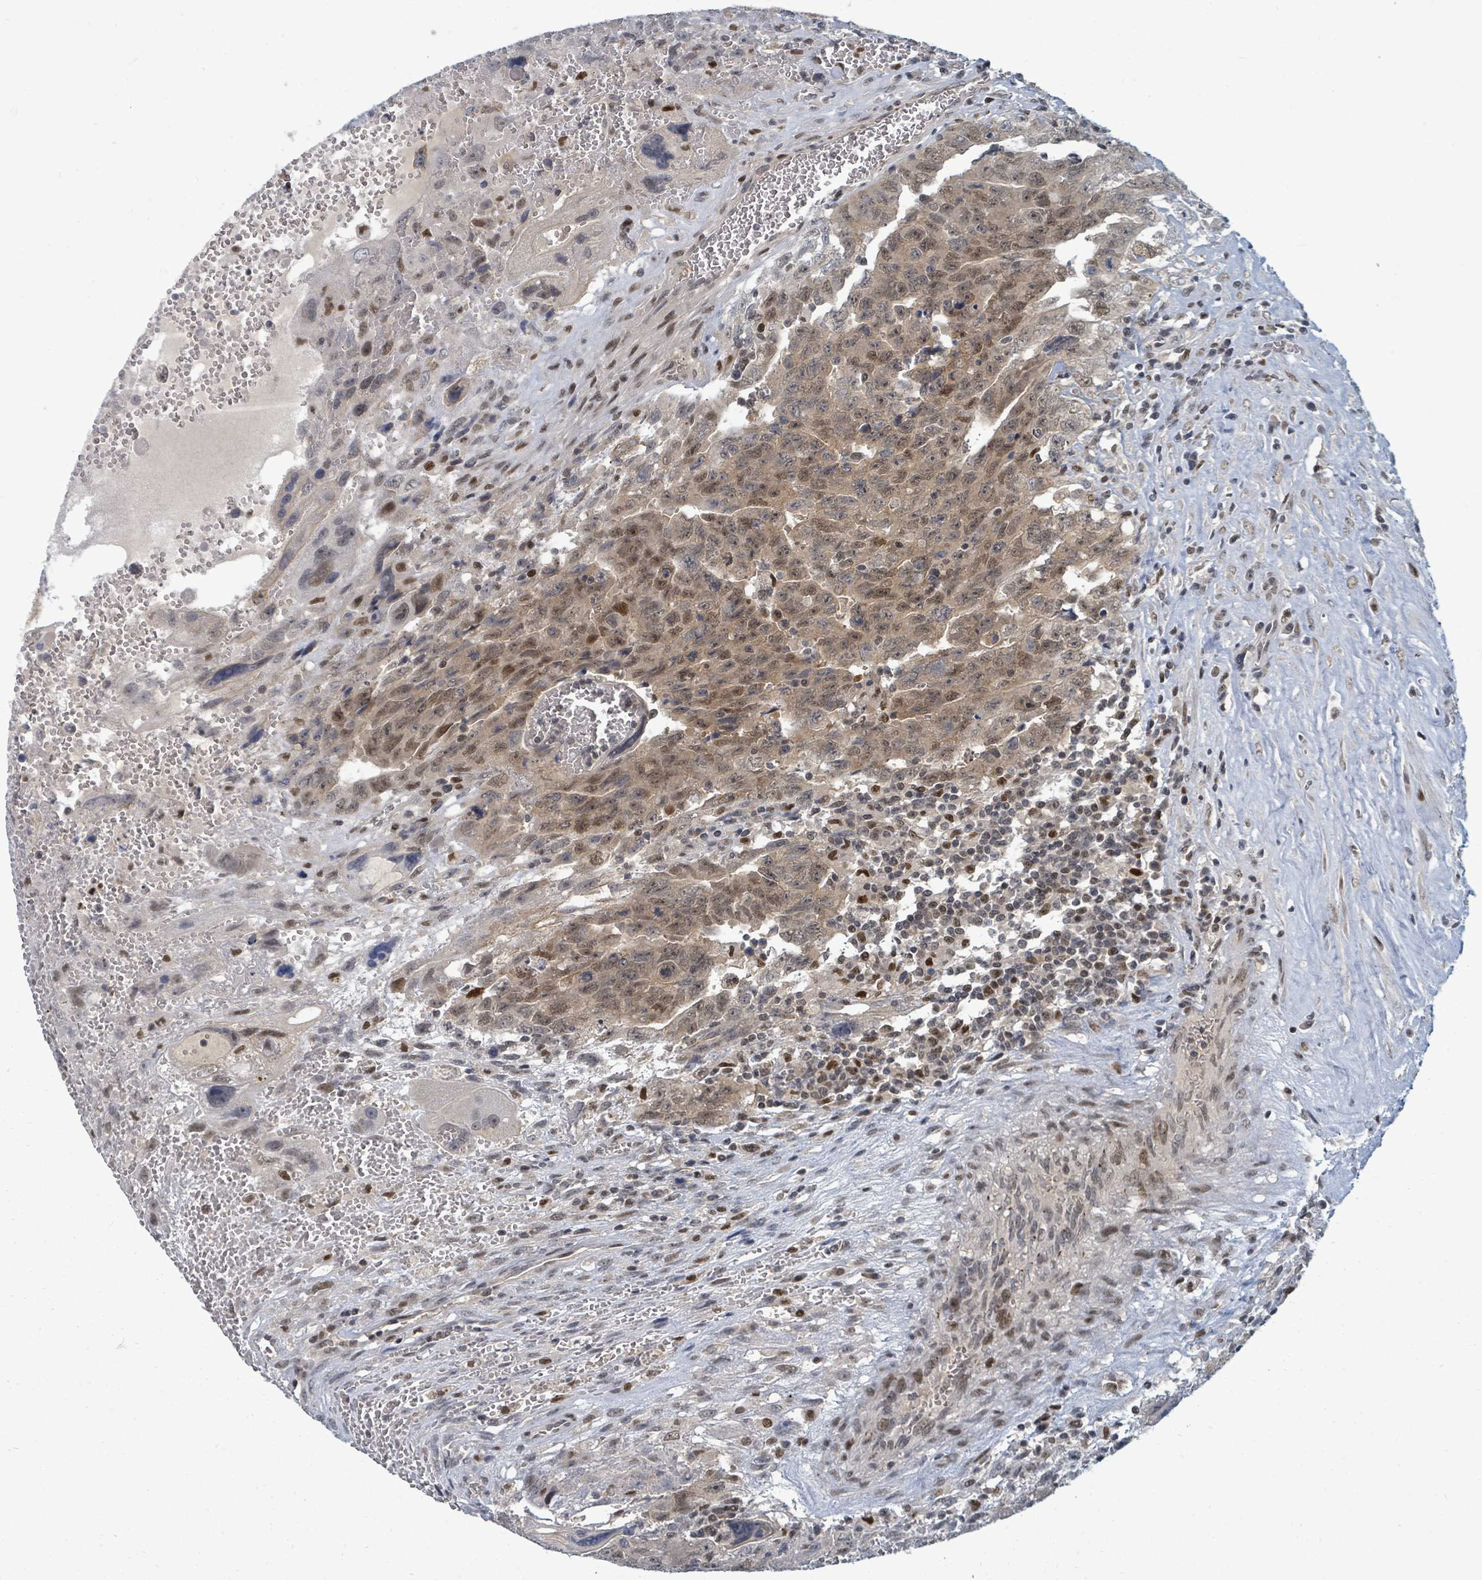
{"staining": {"intensity": "moderate", "quantity": ">75%", "location": "cytoplasmic/membranous,nuclear"}, "tissue": "testis cancer", "cell_type": "Tumor cells", "image_type": "cancer", "snomed": [{"axis": "morphology", "description": "Carcinoma, Embryonal, NOS"}, {"axis": "topography", "description": "Testis"}], "caption": "Immunohistochemical staining of testis cancer (embryonal carcinoma) demonstrates medium levels of moderate cytoplasmic/membranous and nuclear protein positivity in approximately >75% of tumor cells.", "gene": "UCK1", "patient": {"sex": "male", "age": 28}}